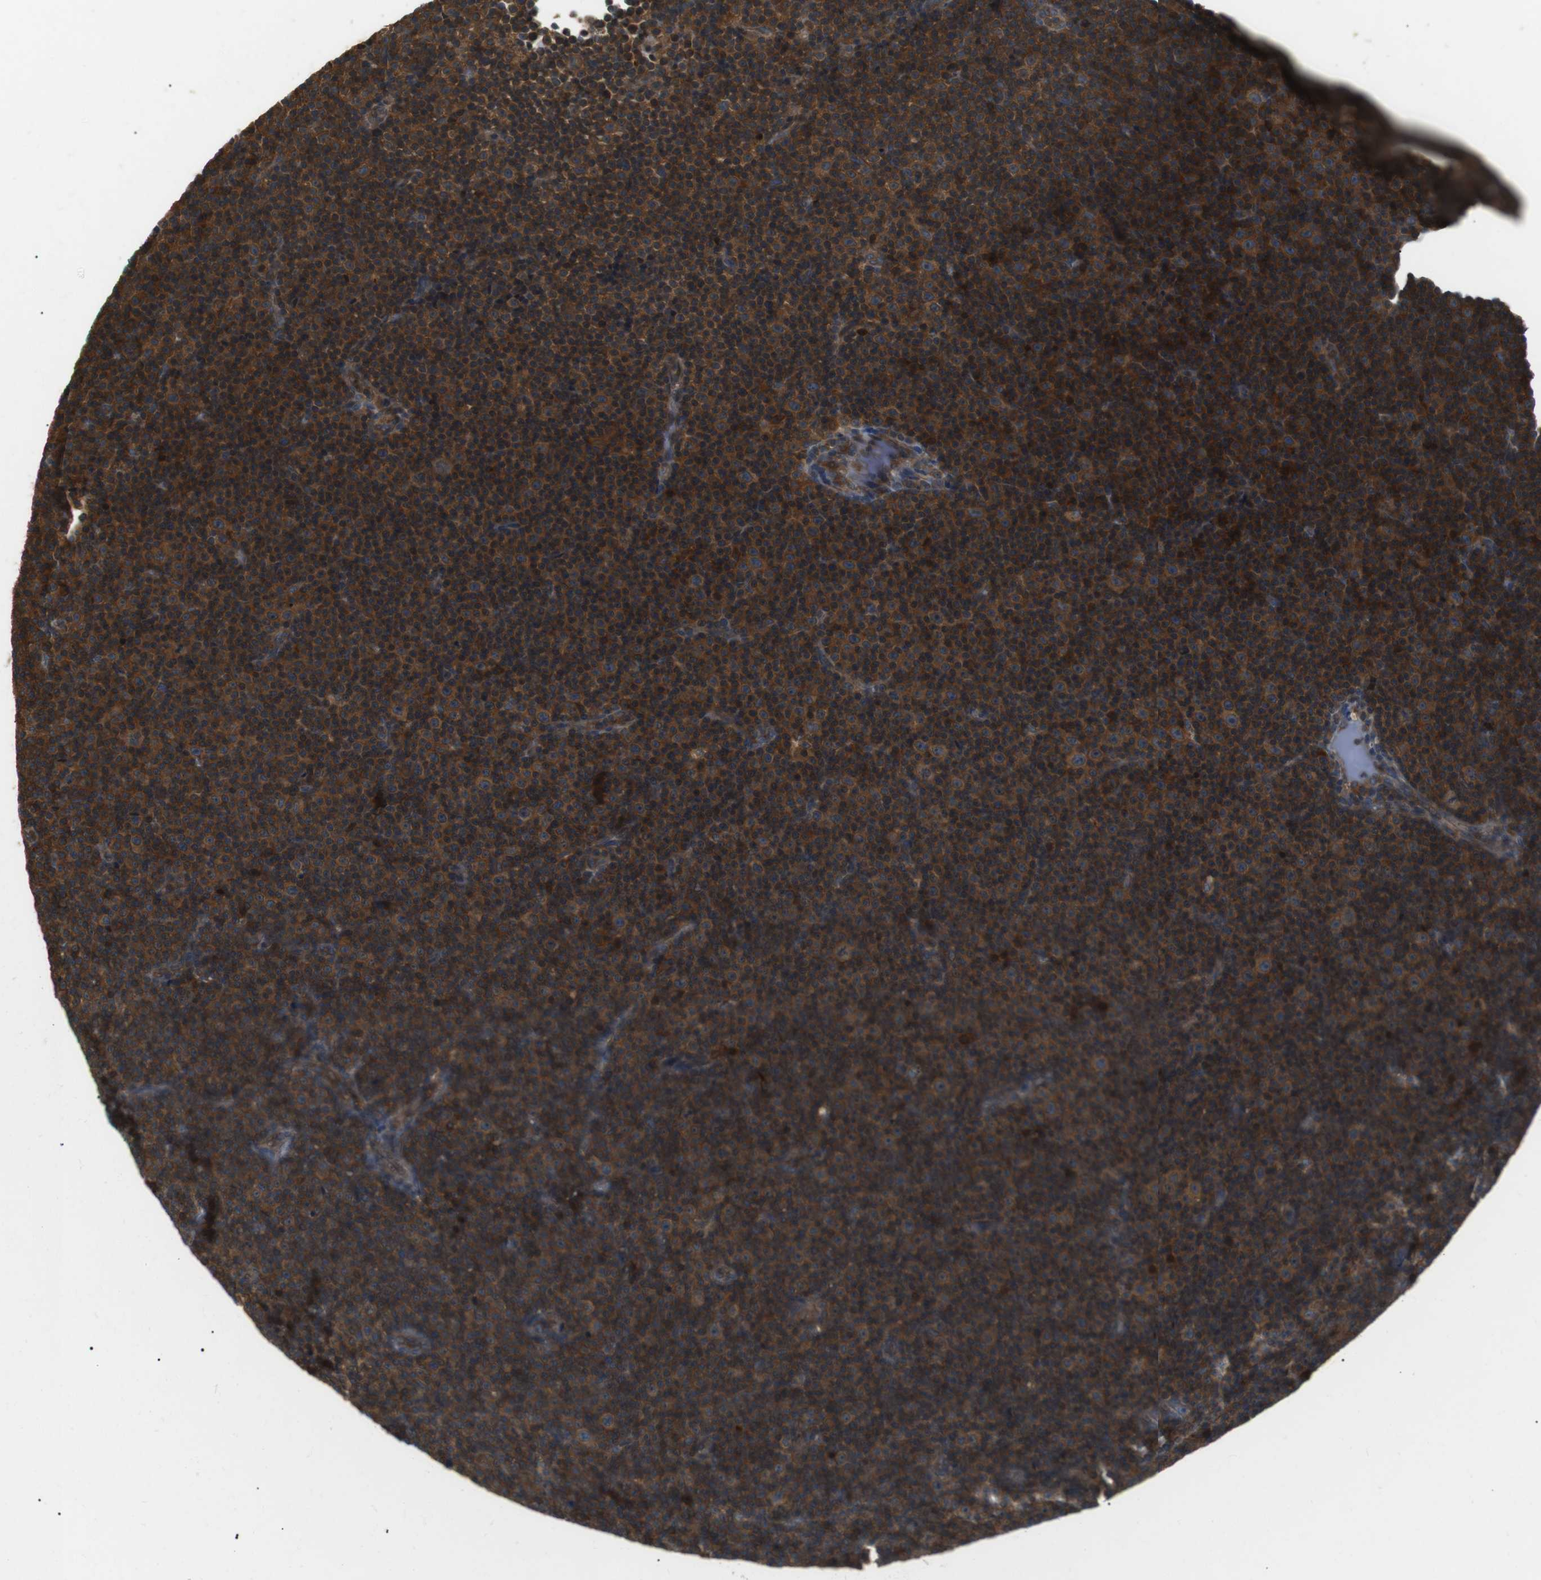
{"staining": {"intensity": "strong", "quantity": ">75%", "location": "cytoplasmic/membranous"}, "tissue": "lymphoma", "cell_type": "Tumor cells", "image_type": "cancer", "snomed": [{"axis": "morphology", "description": "Malignant lymphoma, non-Hodgkin's type, Low grade"}, {"axis": "topography", "description": "Lymph node"}], "caption": "There is high levels of strong cytoplasmic/membranous expression in tumor cells of lymphoma, as demonstrated by immunohistochemical staining (brown color).", "gene": "GPR161", "patient": {"sex": "female", "age": 67}}